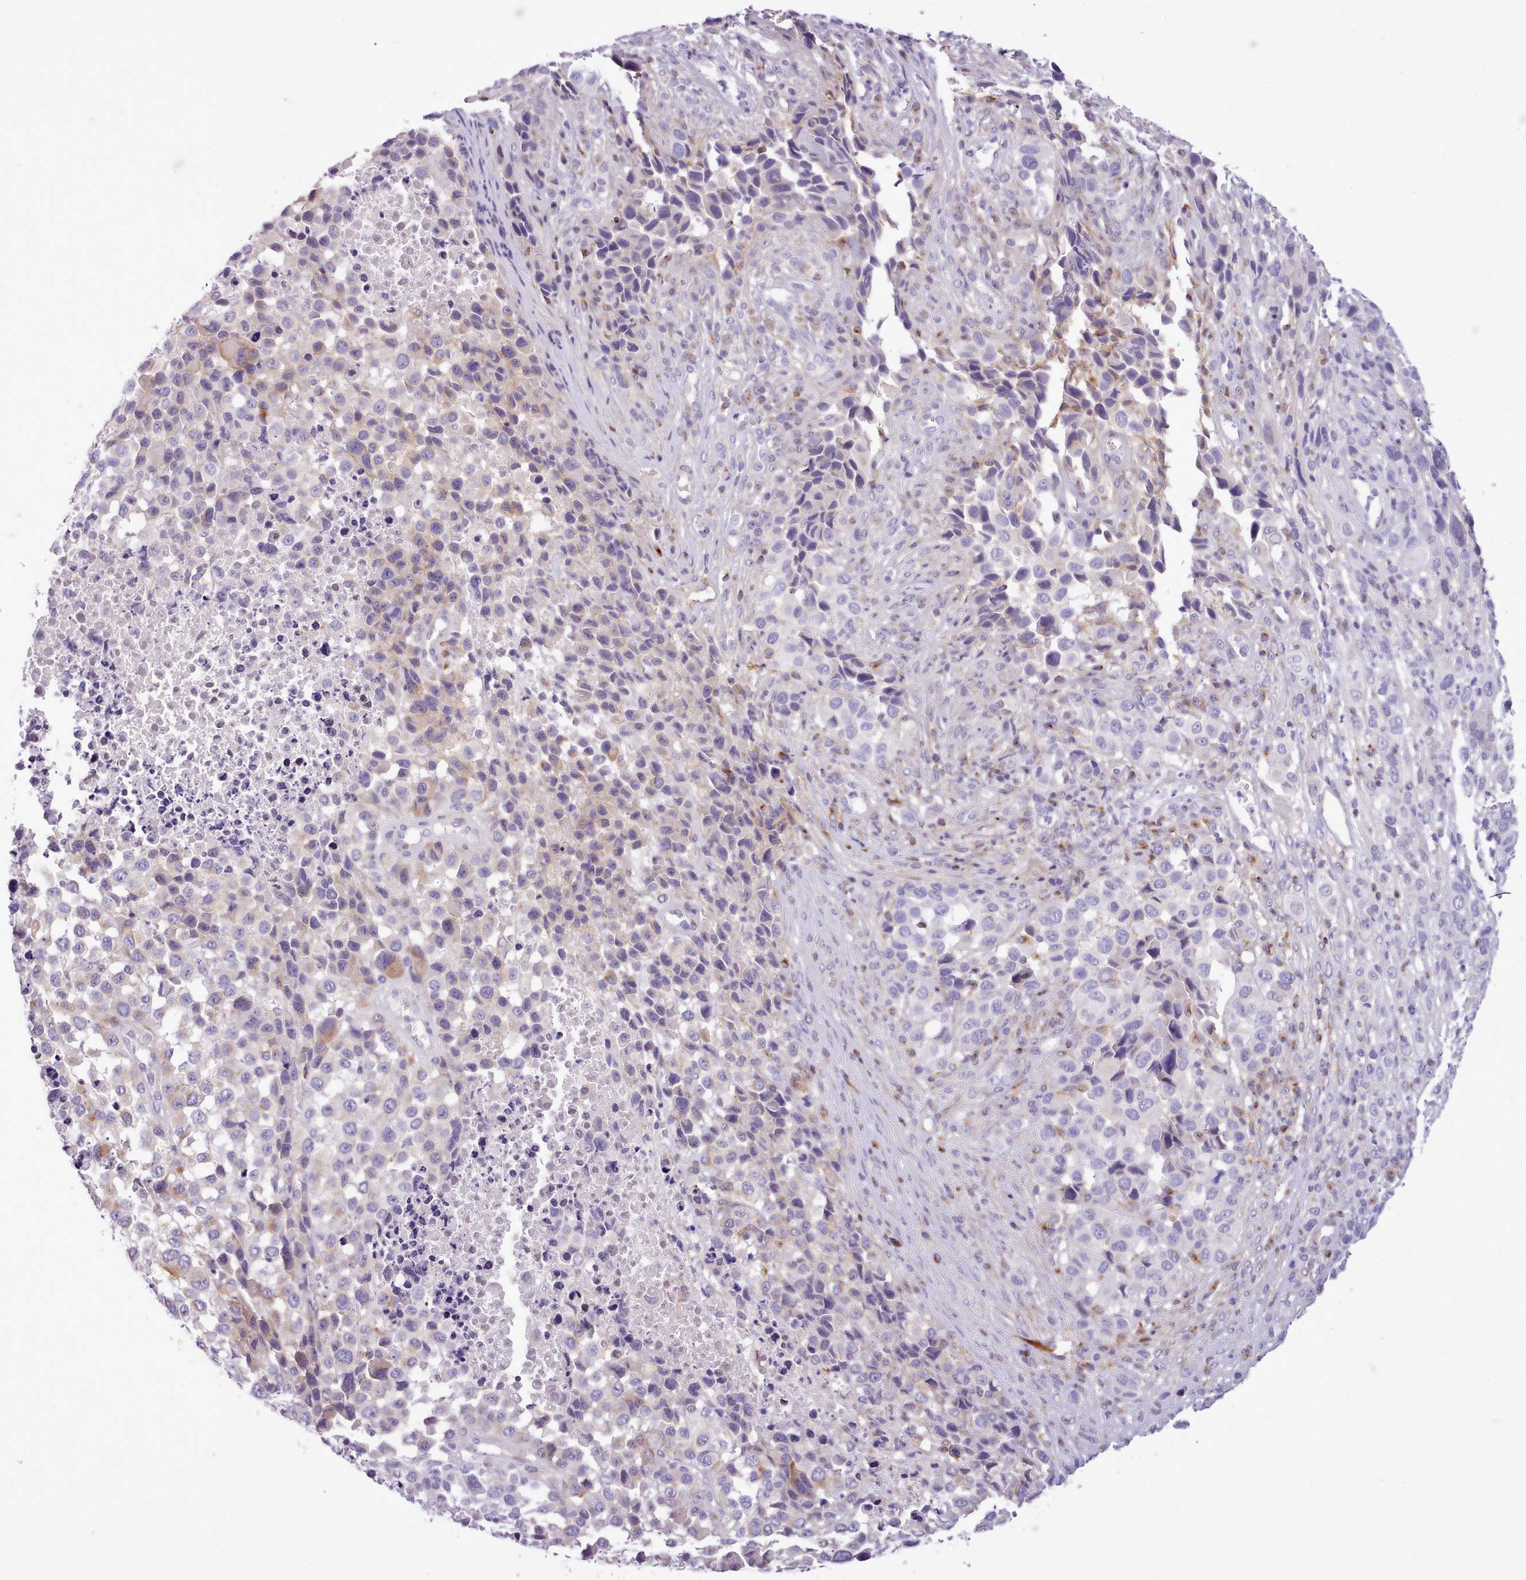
{"staining": {"intensity": "moderate", "quantity": "<25%", "location": "cytoplasmic/membranous"}, "tissue": "melanoma", "cell_type": "Tumor cells", "image_type": "cancer", "snomed": [{"axis": "morphology", "description": "Malignant melanoma, NOS"}, {"axis": "topography", "description": "Skin of trunk"}], "caption": "Brown immunohistochemical staining in human malignant melanoma reveals moderate cytoplasmic/membranous positivity in about <25% of tumor cells.", "gene": "CYP2A13", "patient": {"sex": "male", "age": 71}}